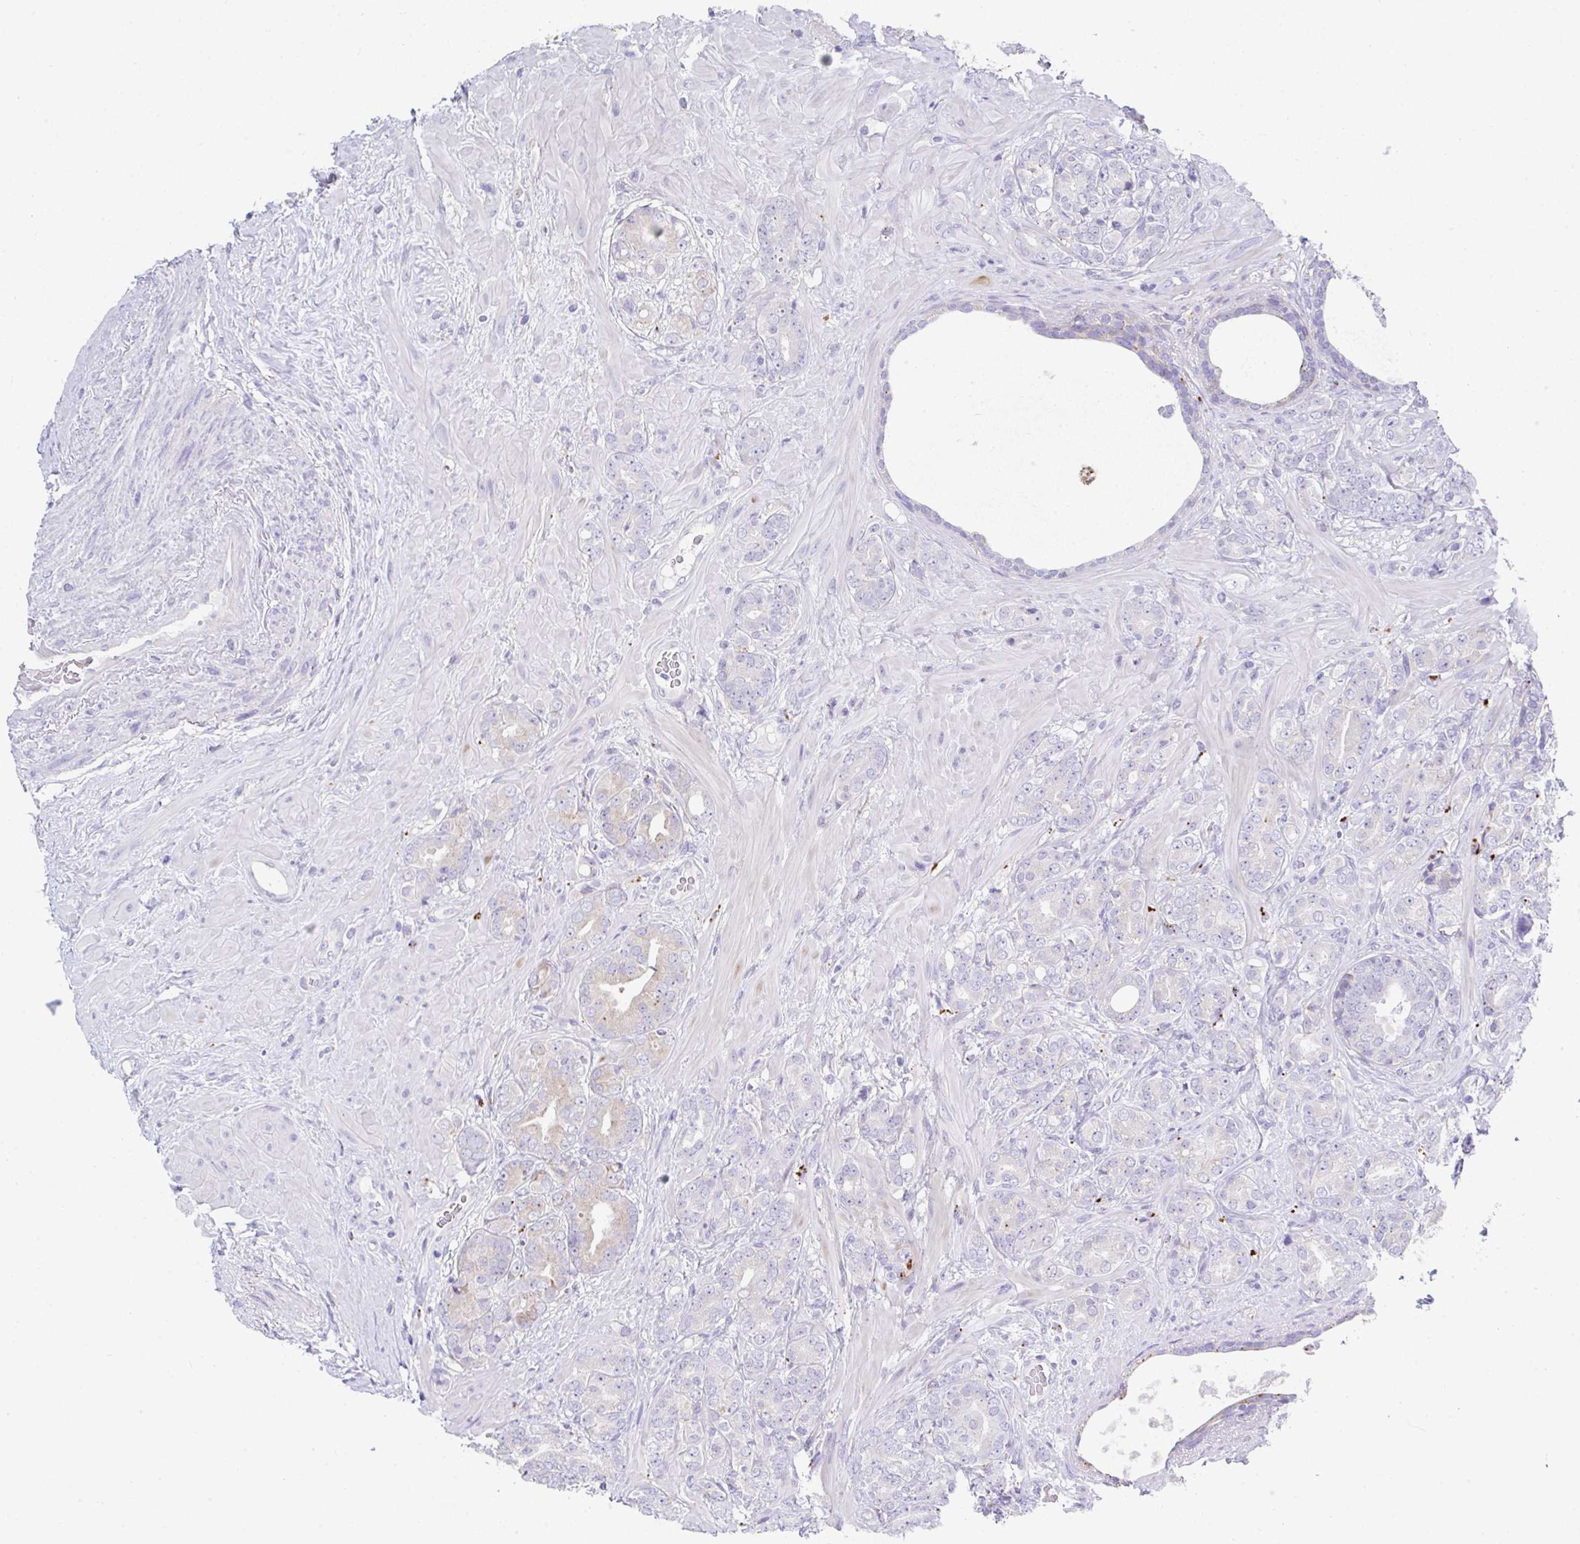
{"staining": {"intensity": "weak", "quantity": "<25%", "location": "cytoplasmic/membranous"}, "tissue": "prostate cancer", "cell_type": "Tumor cells", "image_type": "cancer", "snomed": [{"axis": "morphology", "description": "Adenocarcinoma, High grade"}, {"axis": "topography", "description": "Prostate"}], "caption": "This is an IHC photomicrograph of prostate cancer. There is no staining in tumor cells.", "gene": "ZNF33A", "patient": {"sex": "male", "age": 62}}